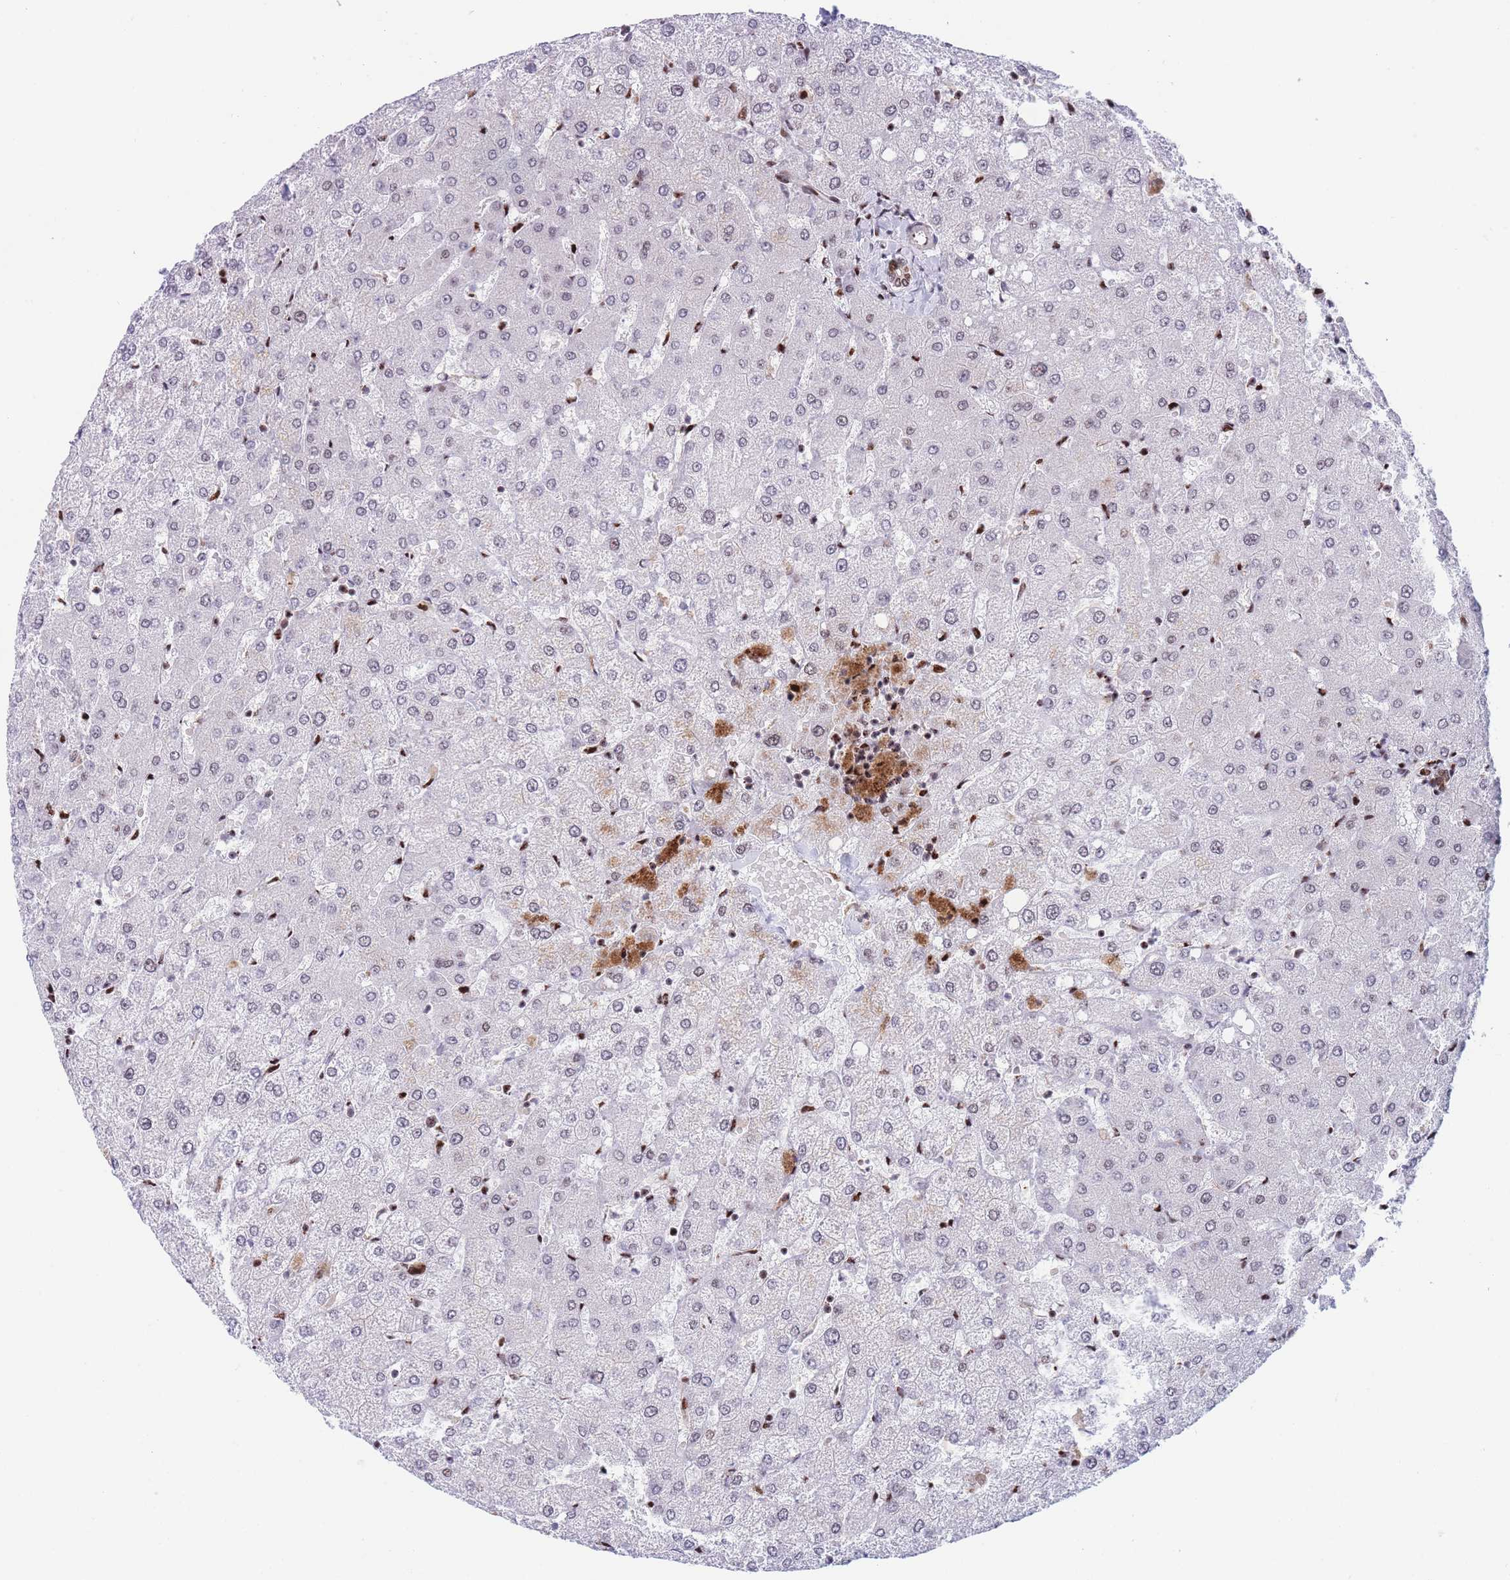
{"staining": {"intensity": "negative", "quantity": "none", "location": "none"}, "tissue": "liver", "cell_type": "Cholangiocytes", "image_type": "normal", "snomed": [{"axis": "morphology", "description": "Normal tissue, NOS"}, {"axis": "topography", "description": "Liver"}], "caption": "IHC photomicrograph of normal liver: human liver stained with DAB (3,3'-diaminobenzidine) reveals no significant protein staining in cholangiocytes.", "gene": "DNAJC3", "patient": {"sex": "female", "age": 54}}